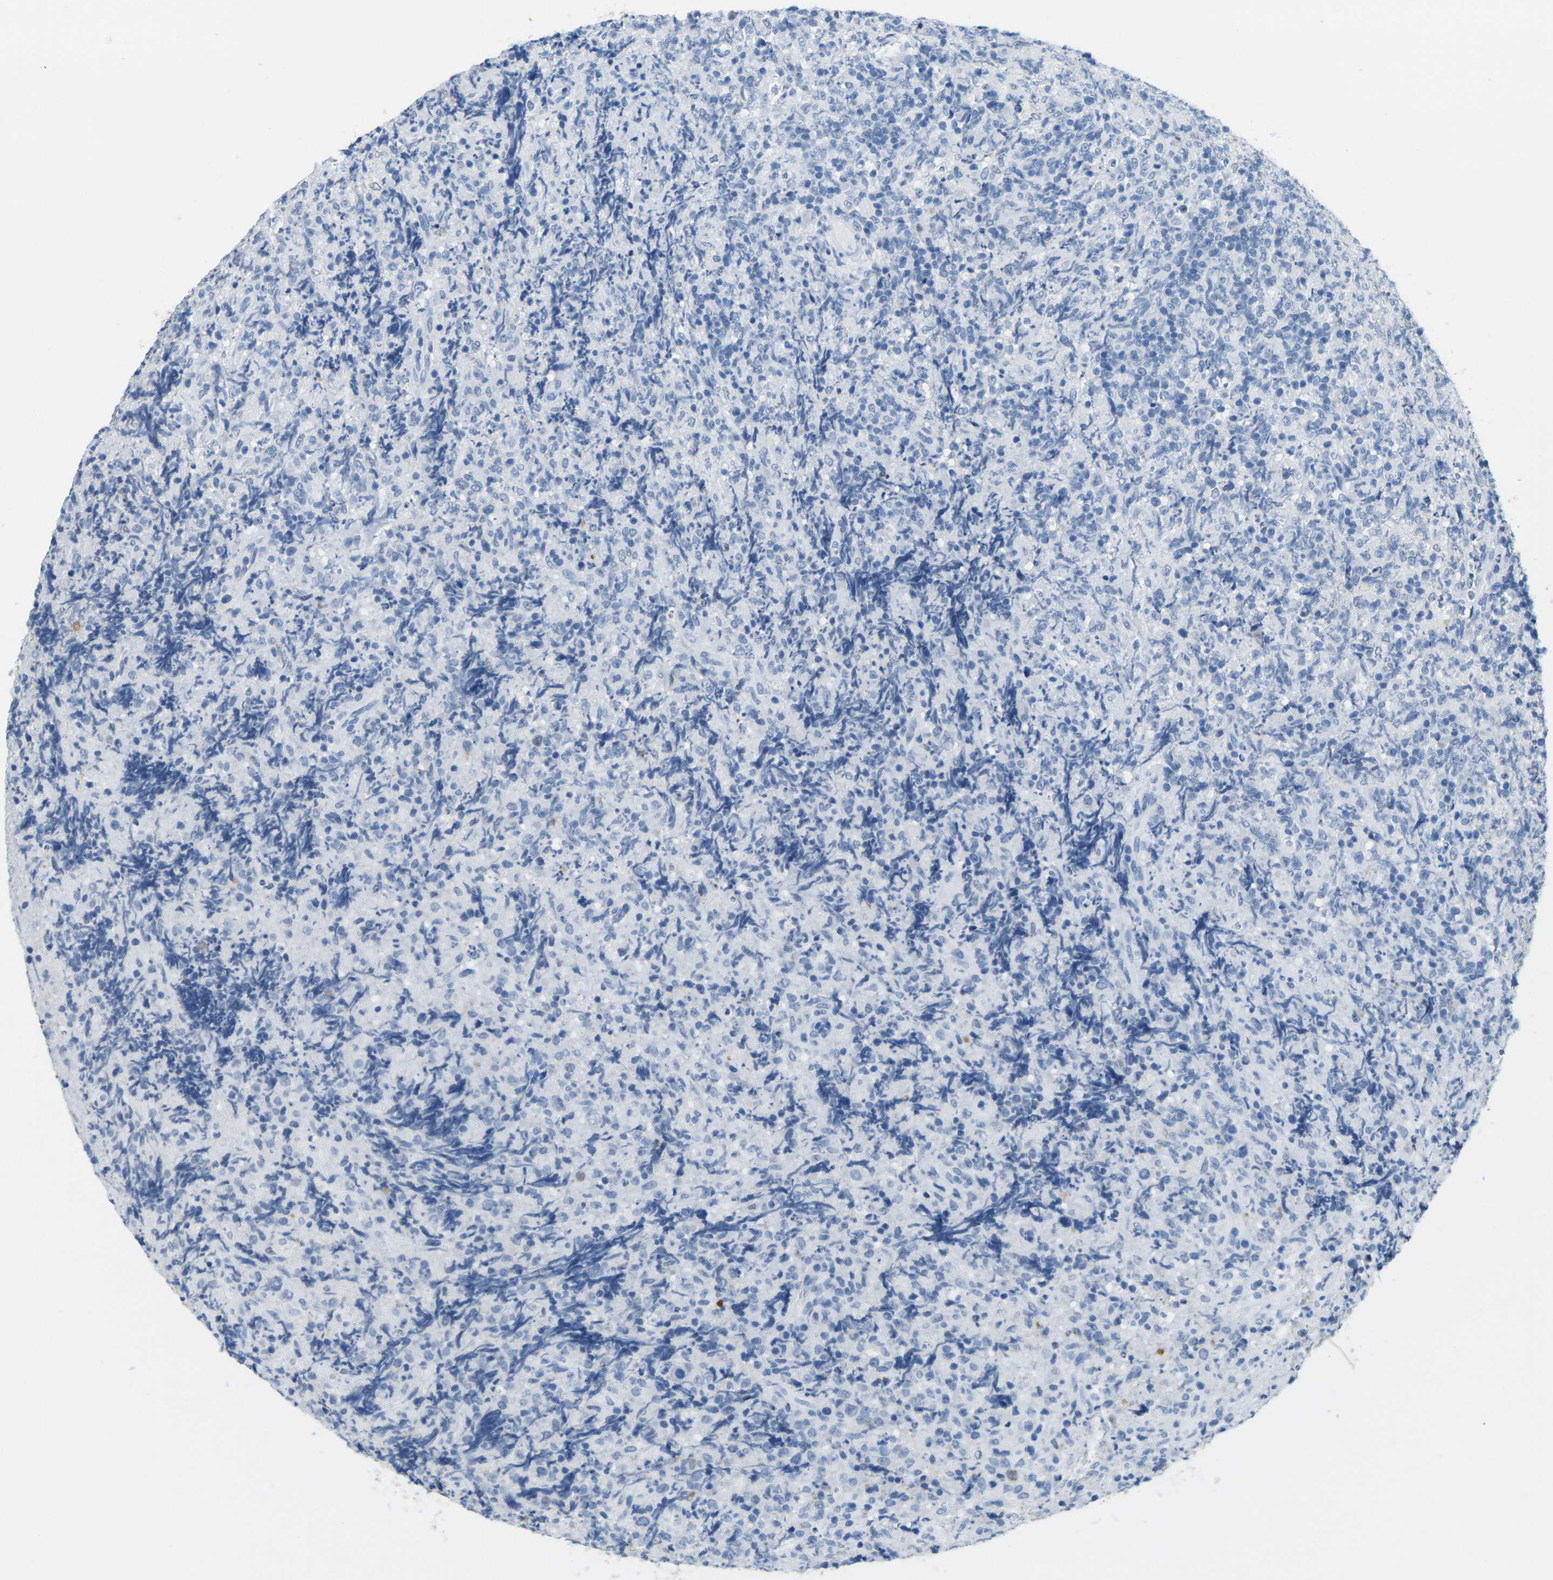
{"staining": {"intensity": "moderate", "quantity": "<25%", "location": "cytoplasmic/membranous"}, "tissue": "lymphoma", "cell_type": "Tumor cells", "image_type": "cancer", "snomed": [{"axis": "morphology", "description": "Malignant lymphoma, non-Hodgkin's type, High grade"}, {"axis": "topography", "description": "Tonsil"}], "caption": "A high-resolution micrograph shows immunohistochemistry (IHC) staining of high-grade malignant lymphoma, non-Hodgkin's type, which exhibits moderate cytoplasmic/membranous positivity in about <25% of tumor cells.", "gene": "CTAG1A", "patient": {"sex": "female", "age": 36}}